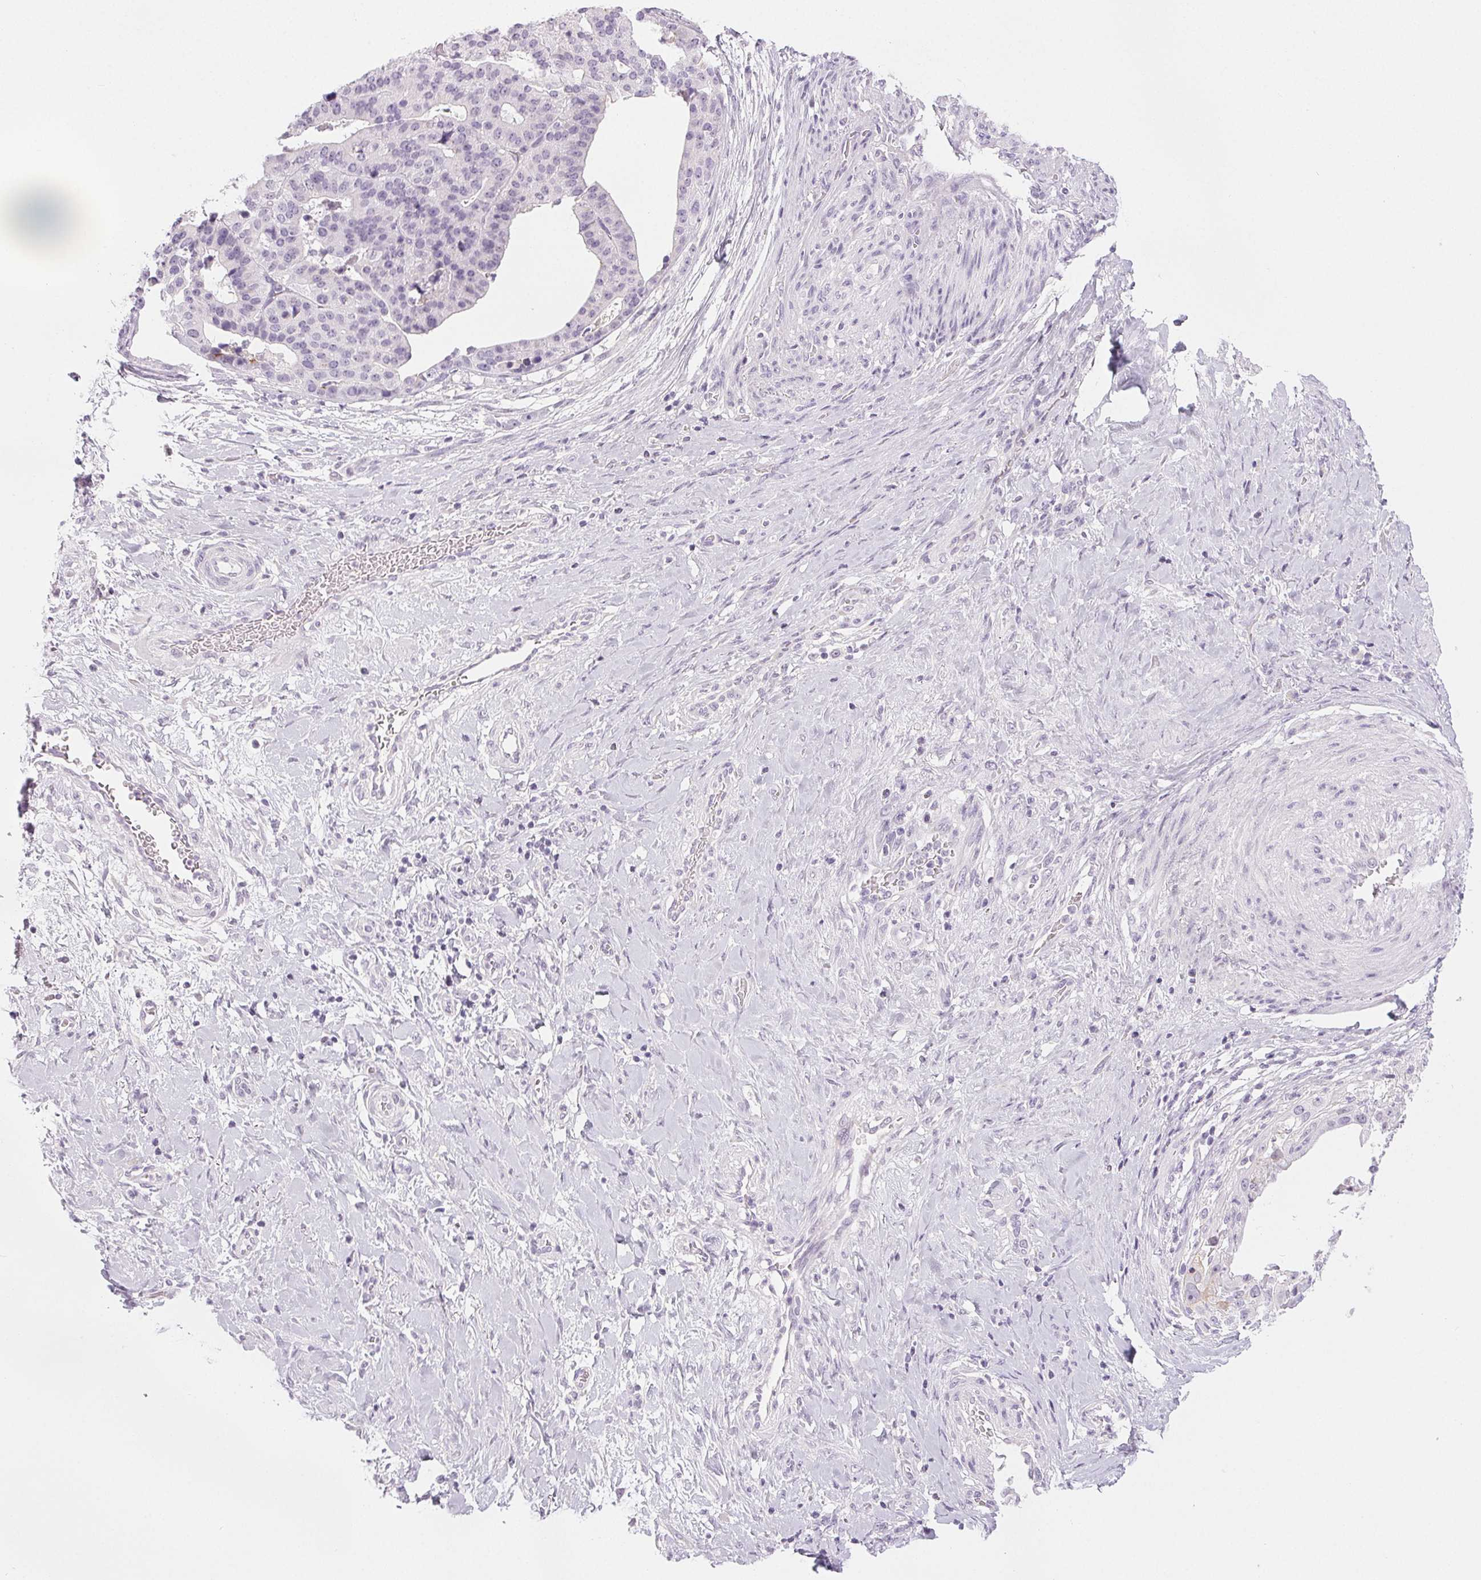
{"staining": {"intensity": "negative", "quantity": "none", "location": "none"}, "tissue": "stomach cancer", "cell_type": "Tumor cells", "image_type": "cancer", "snomed": [{"axis": "morphology", "description": "Adenocarcinoma, NOS"}, {"axis": "topography", "description": "Stomach"}], "caption": "Stomach cancer (adenocarcinoma) was stained to show a protein in brown. There is no significant staining in tumor cells. (DAB immunohistochemistry (IHC) with hematoxylin counter stain).", "gene": "COL7A1", "patient": {"sex": "male", "age": 48}}